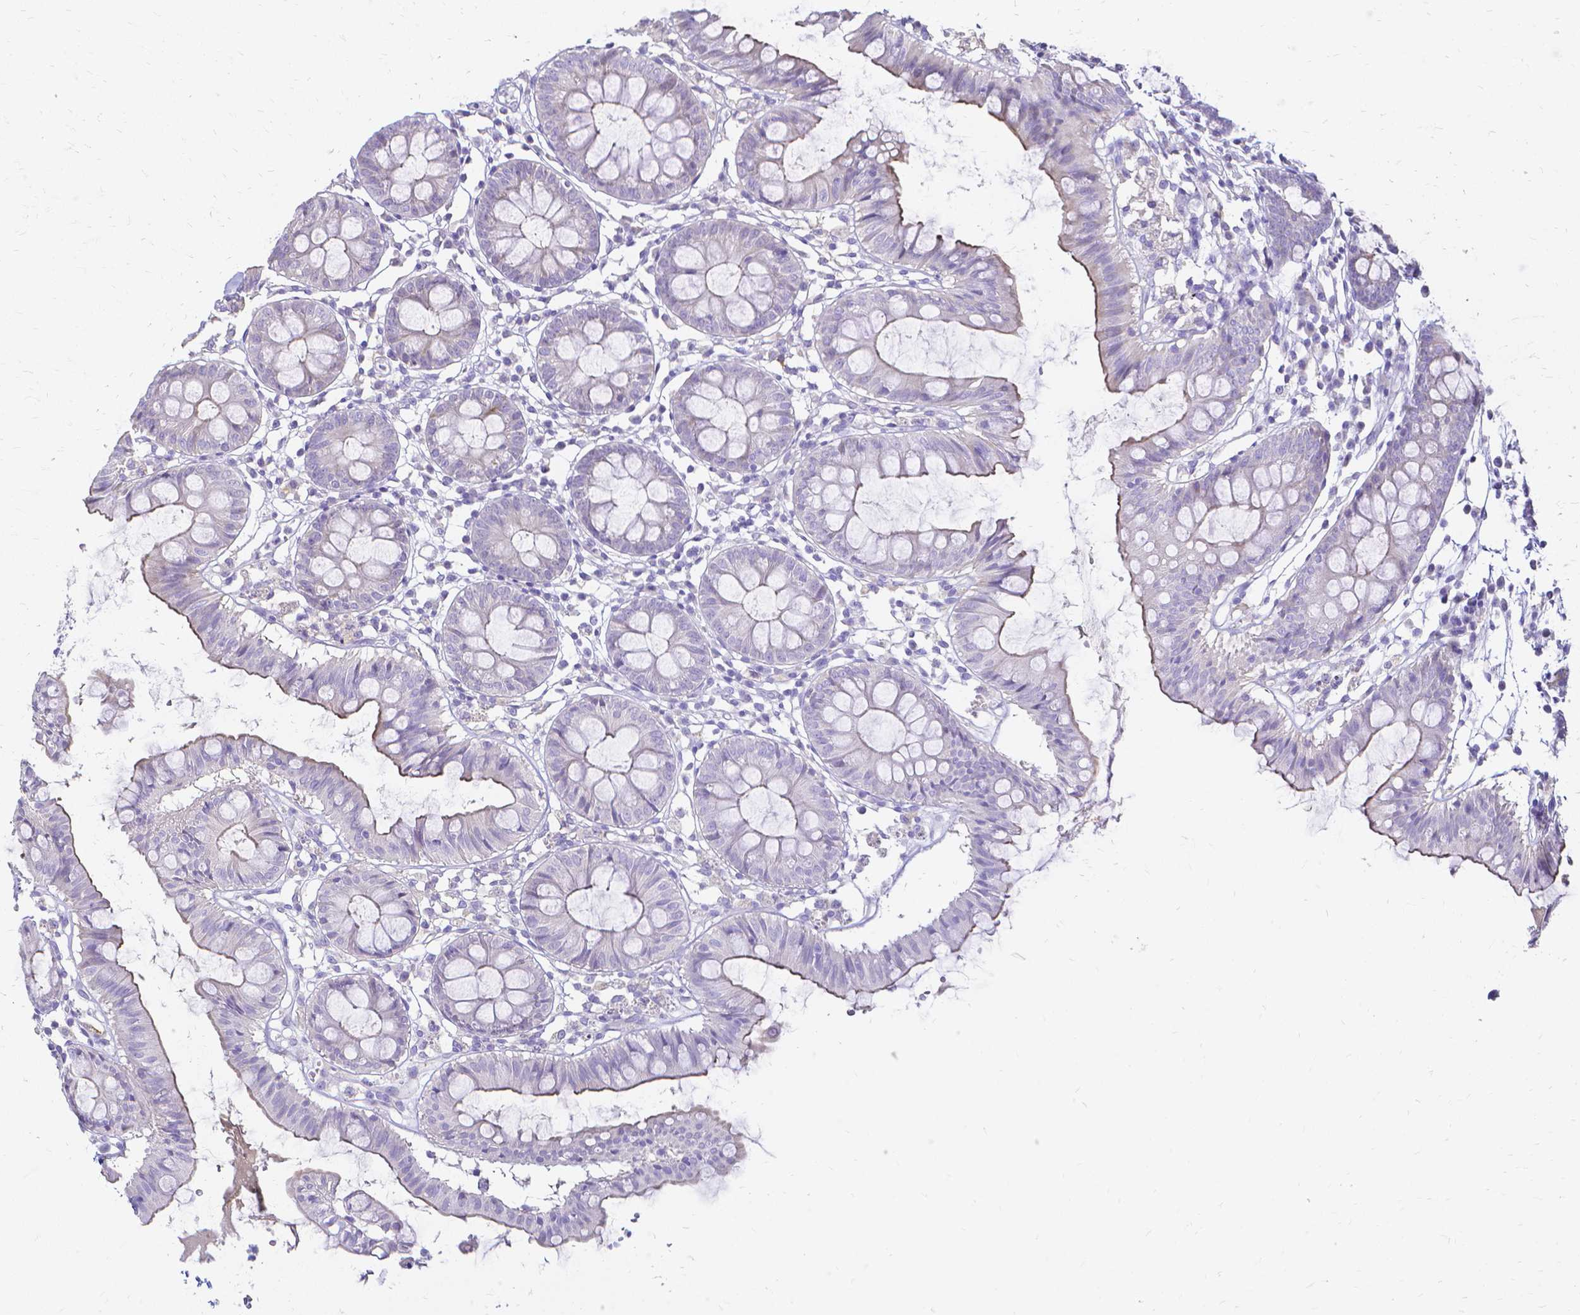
{"staining": {"intensity": "negative", "quantity": "none", "location": "none"}, "tissue": "colon", "cell_type": "Endothelial cells", "image_type": "normal", "snomed": [{"axis": "morphology", "description": "Normal tissue, NOS"}, {"axis": "topography", "description": "Colon"}], "caption": "Immunohistochemistry (IHC) histopathology image of benign colon: human colon stained with DAB shows no significant protein staining in endothelial cells.", "gene": "CCNB1", "patient": {"sex": "female", "age": 84}}